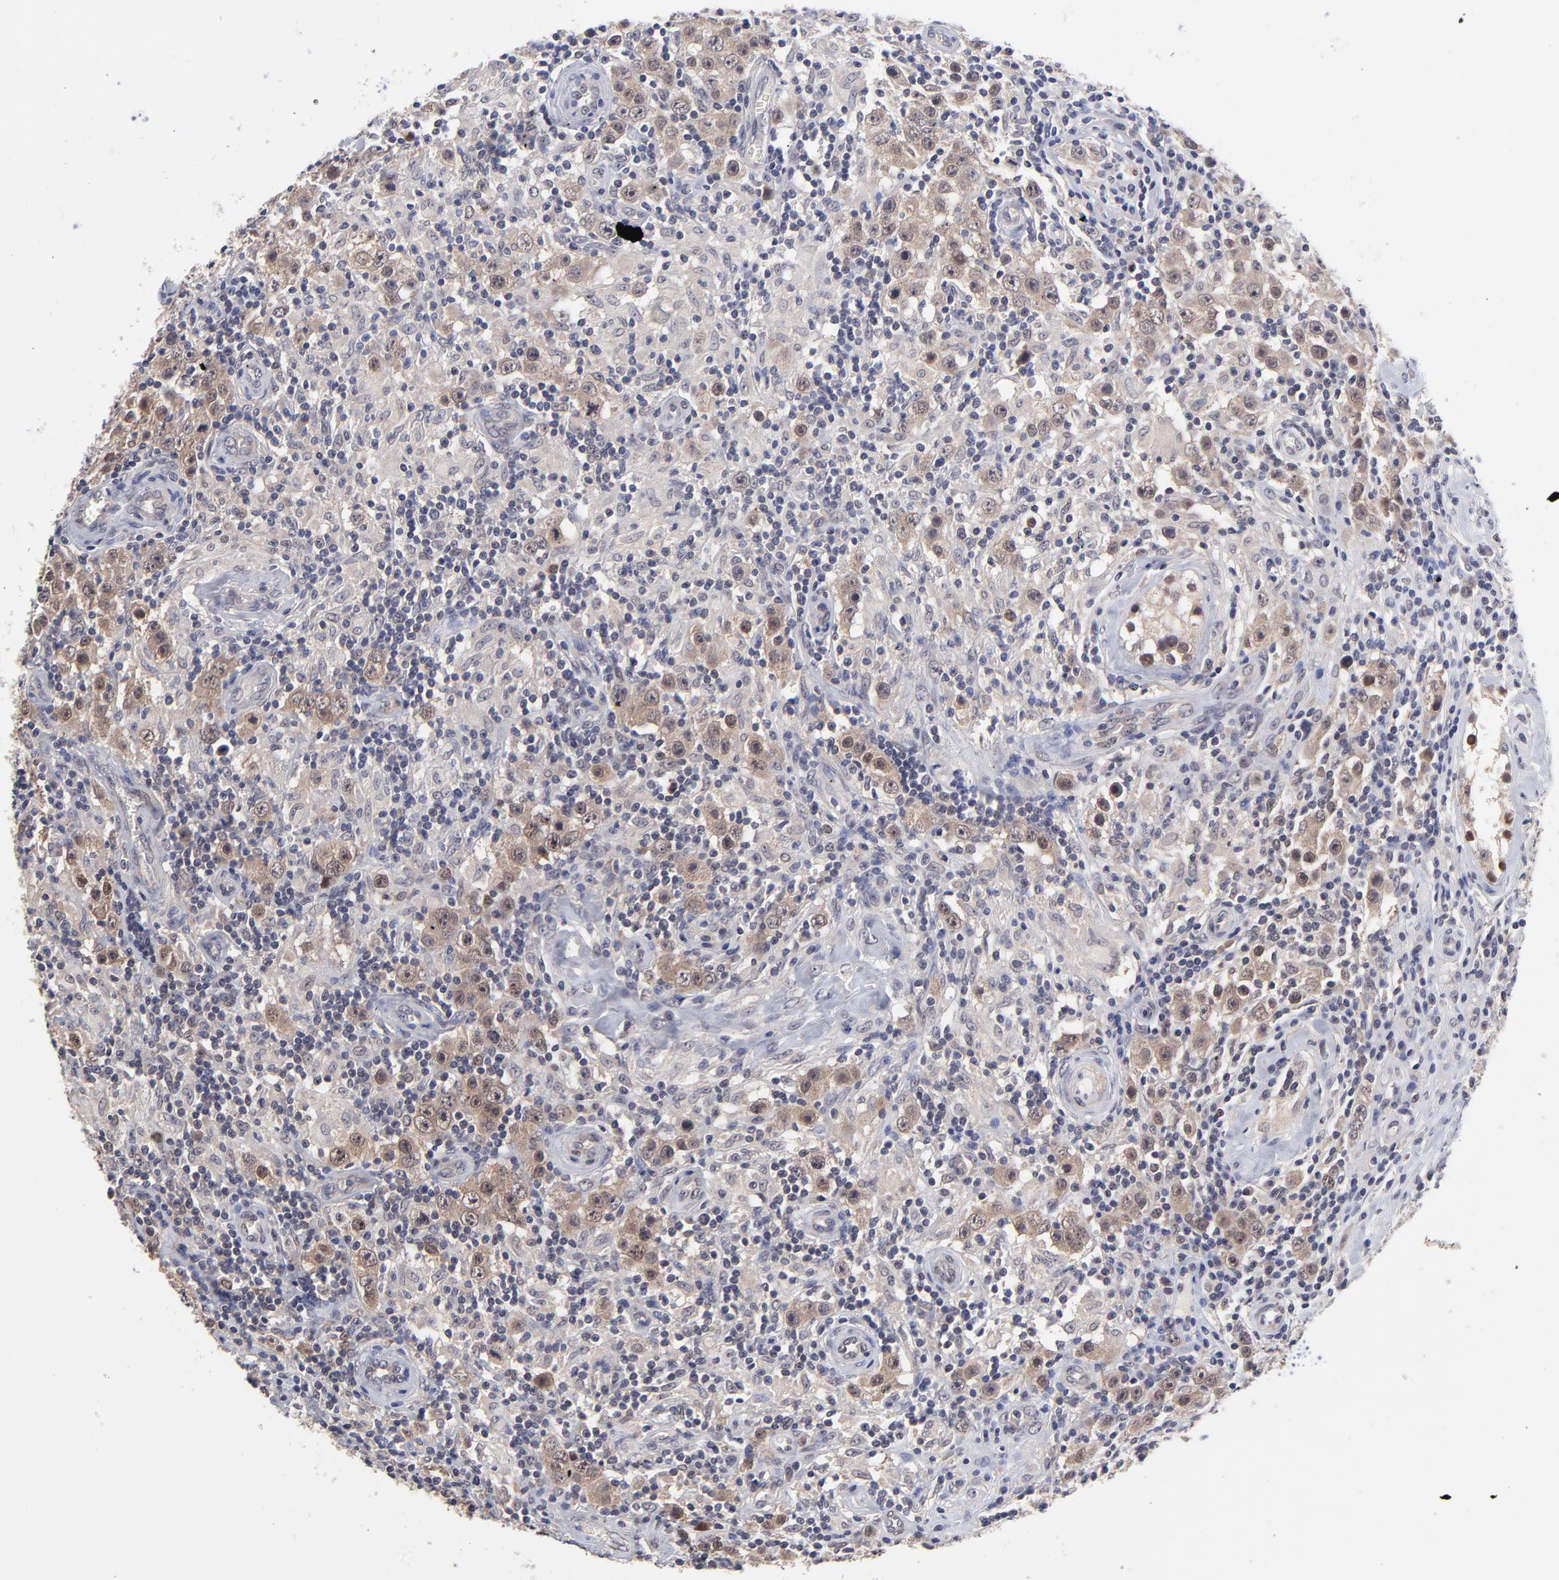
{"staining": {"intensity": "moderate", "quantity": ">75%", "location": "cytoplasmic/membranous,nuclear"}, "tissue": "testis cancer", "cell_type": "Tumor cells", "image_type": "cancer", "snomed": [{"axis": "morphology", "description": "Seminoma, NOS"}, {"axis": "topography", "description": "Testis"}], "caption": "Immunohistochemistry (IHC) micrograph of human testis cancer stained for a protein (brown), which shows medium levels of moderate cytoplasmic/membranous and nuclear positivity in approximately >75% of tumor cells.", "gene": "UBE2E3", "patient": {"sex": "male", "age": 32}}